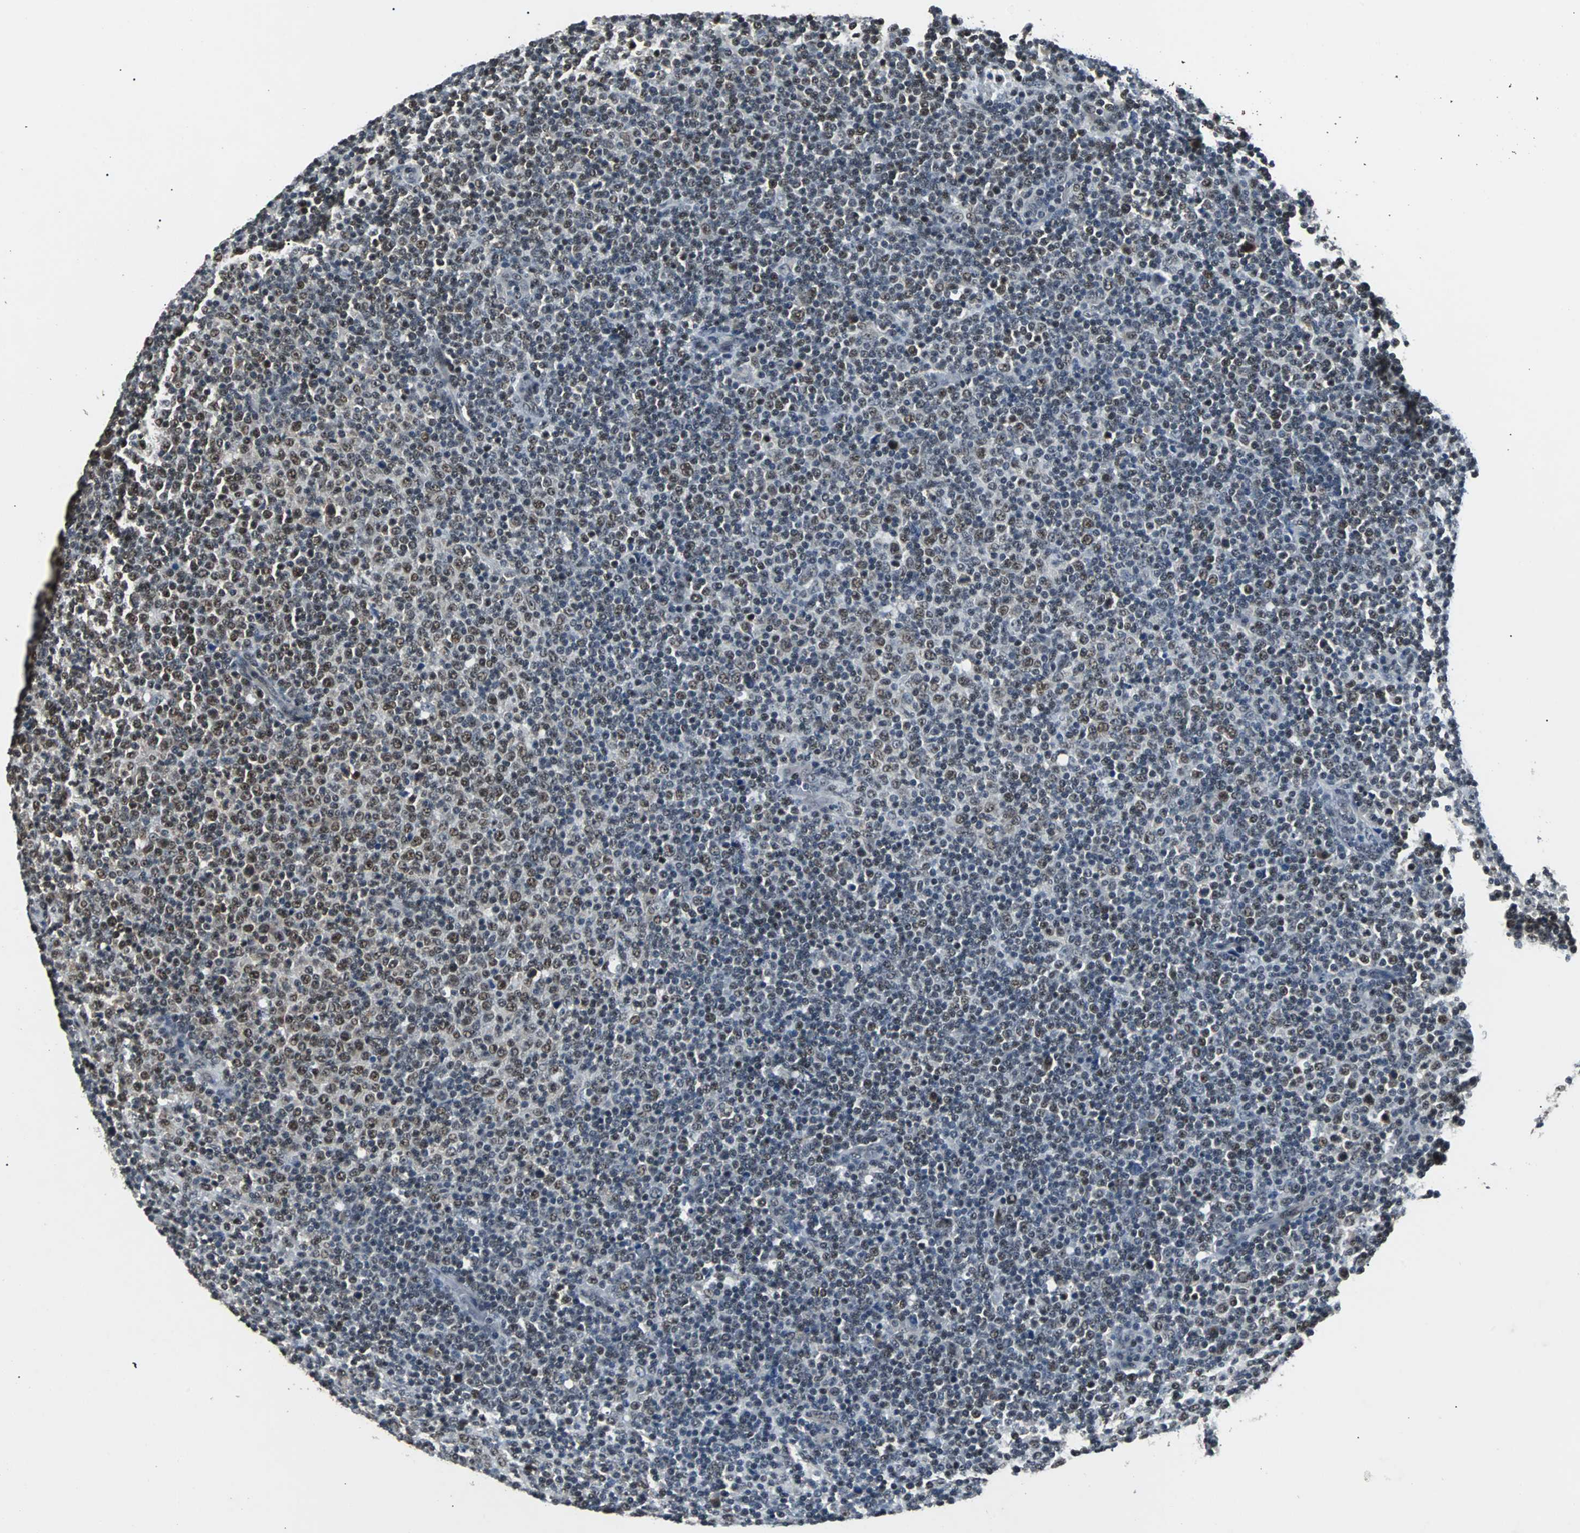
{"staining": {"intensity": "weak", "quantity": "25%-75%", "location": "nuclear"}, "tissue": "lymphoma", "cell_type": "Tumor cells", "image_type": "cancer", "snomed": [{"axis": "morphology", "description": "Malignant lymphoma, non-Hodgkin's type, Low grade"}, {"axis": "topography", "description": "Lymph node"}], "caption": "Lymphoma was stained to show a protein in brown. There is low levels of weak nuclear staining in about 25%-75% of tumor cells.", "gene": "USP28", "patient": {"sex": "male", "age": 70}}